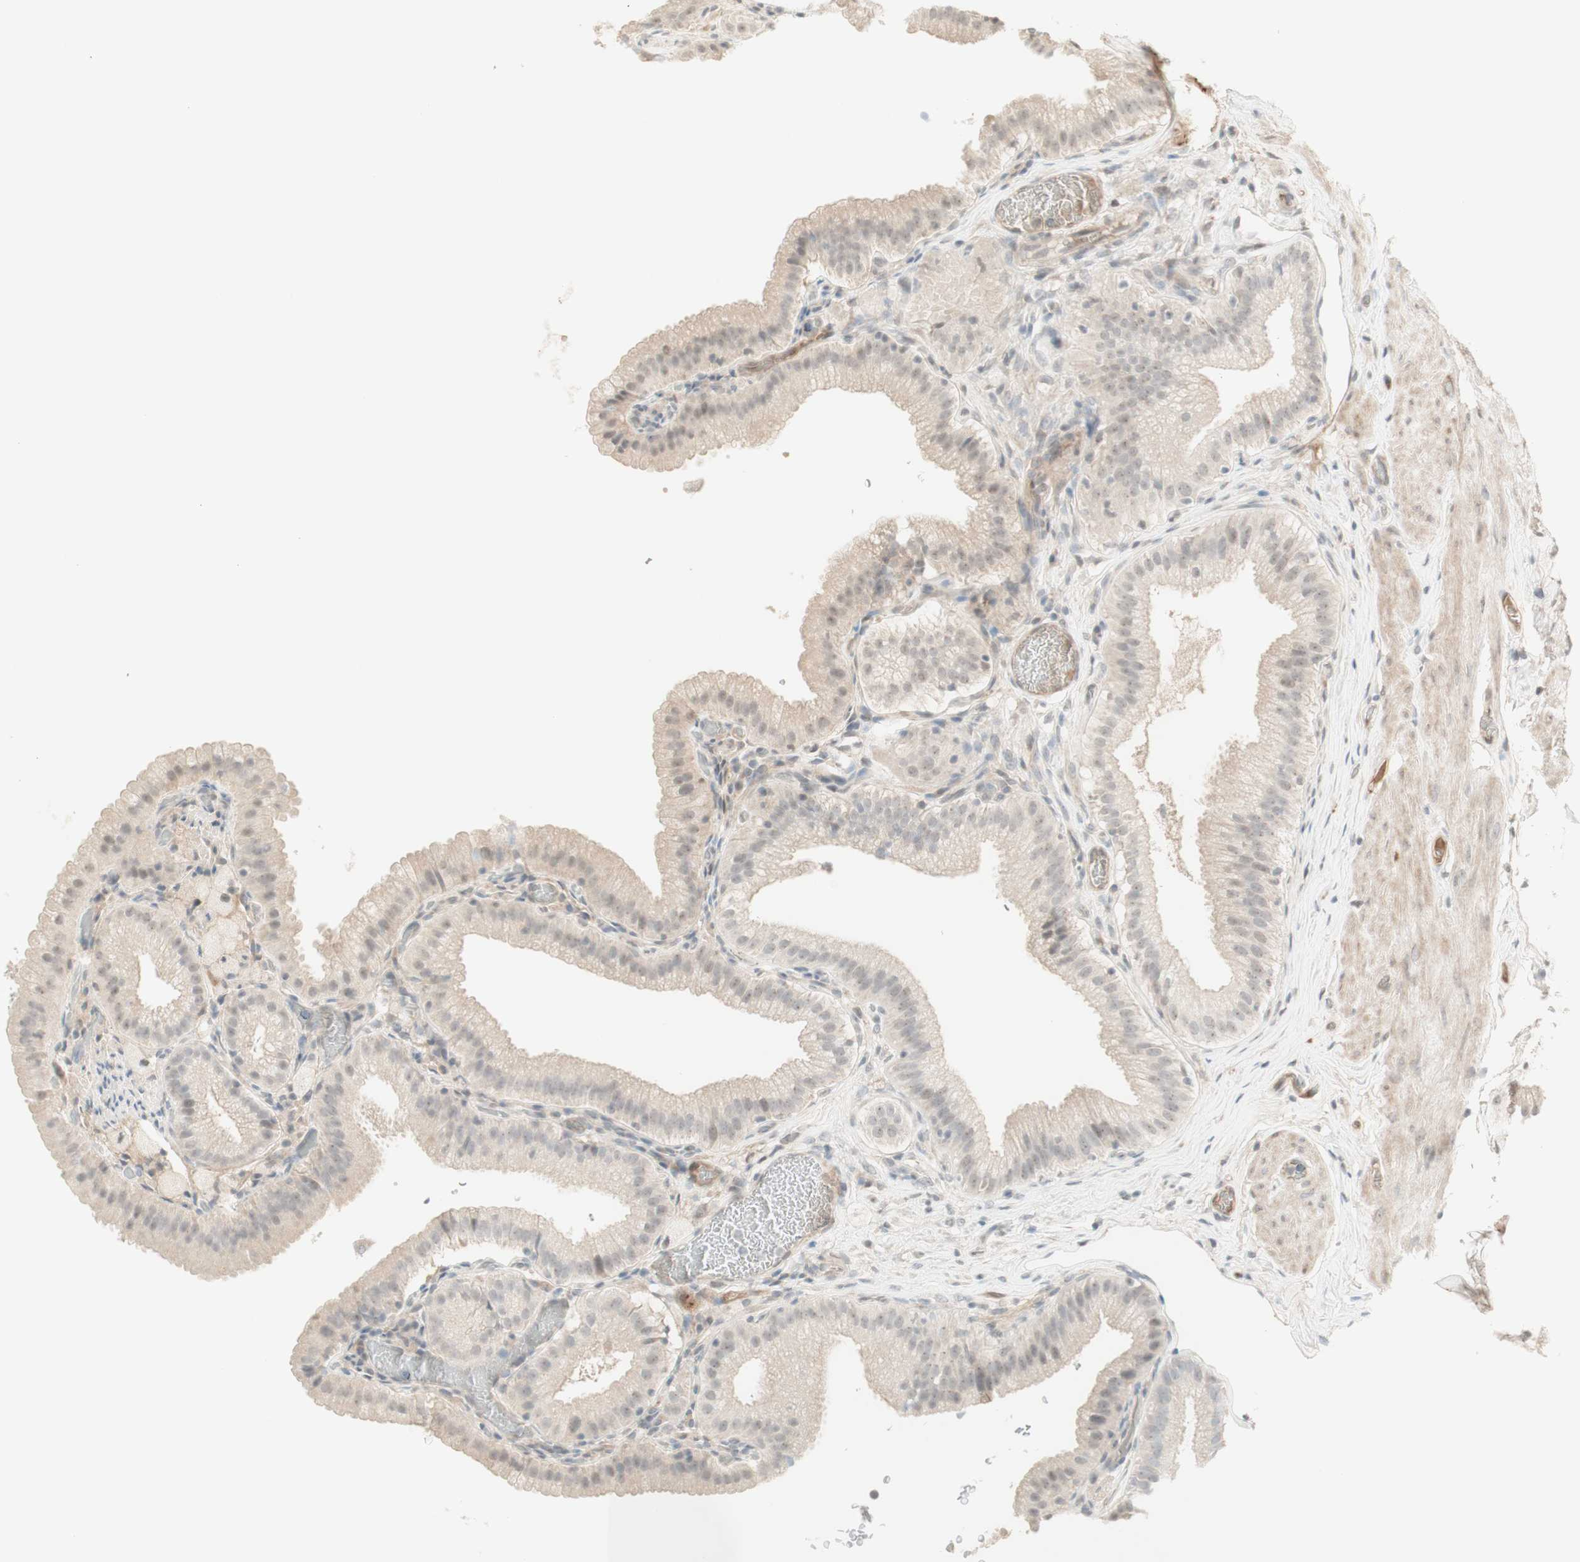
{"staining": {"intensity": "weak", "quantity": "<25%", "location": "nuclear"}, "tissue": "gallbladder", "cell_type": "Glandular cells", "image_type": "normal", "snomed": [{"axis": "morphology", "description": "Normal tissue, NOS"}, {"axis": "topography", "description": "Gallbladder"}], "caption": "Photomicrograph shows no protein expression in glandular cells of unremarkable gallbladder.", "gene": "PLCD4", "patient": {"sex": "male", "age": 54}}